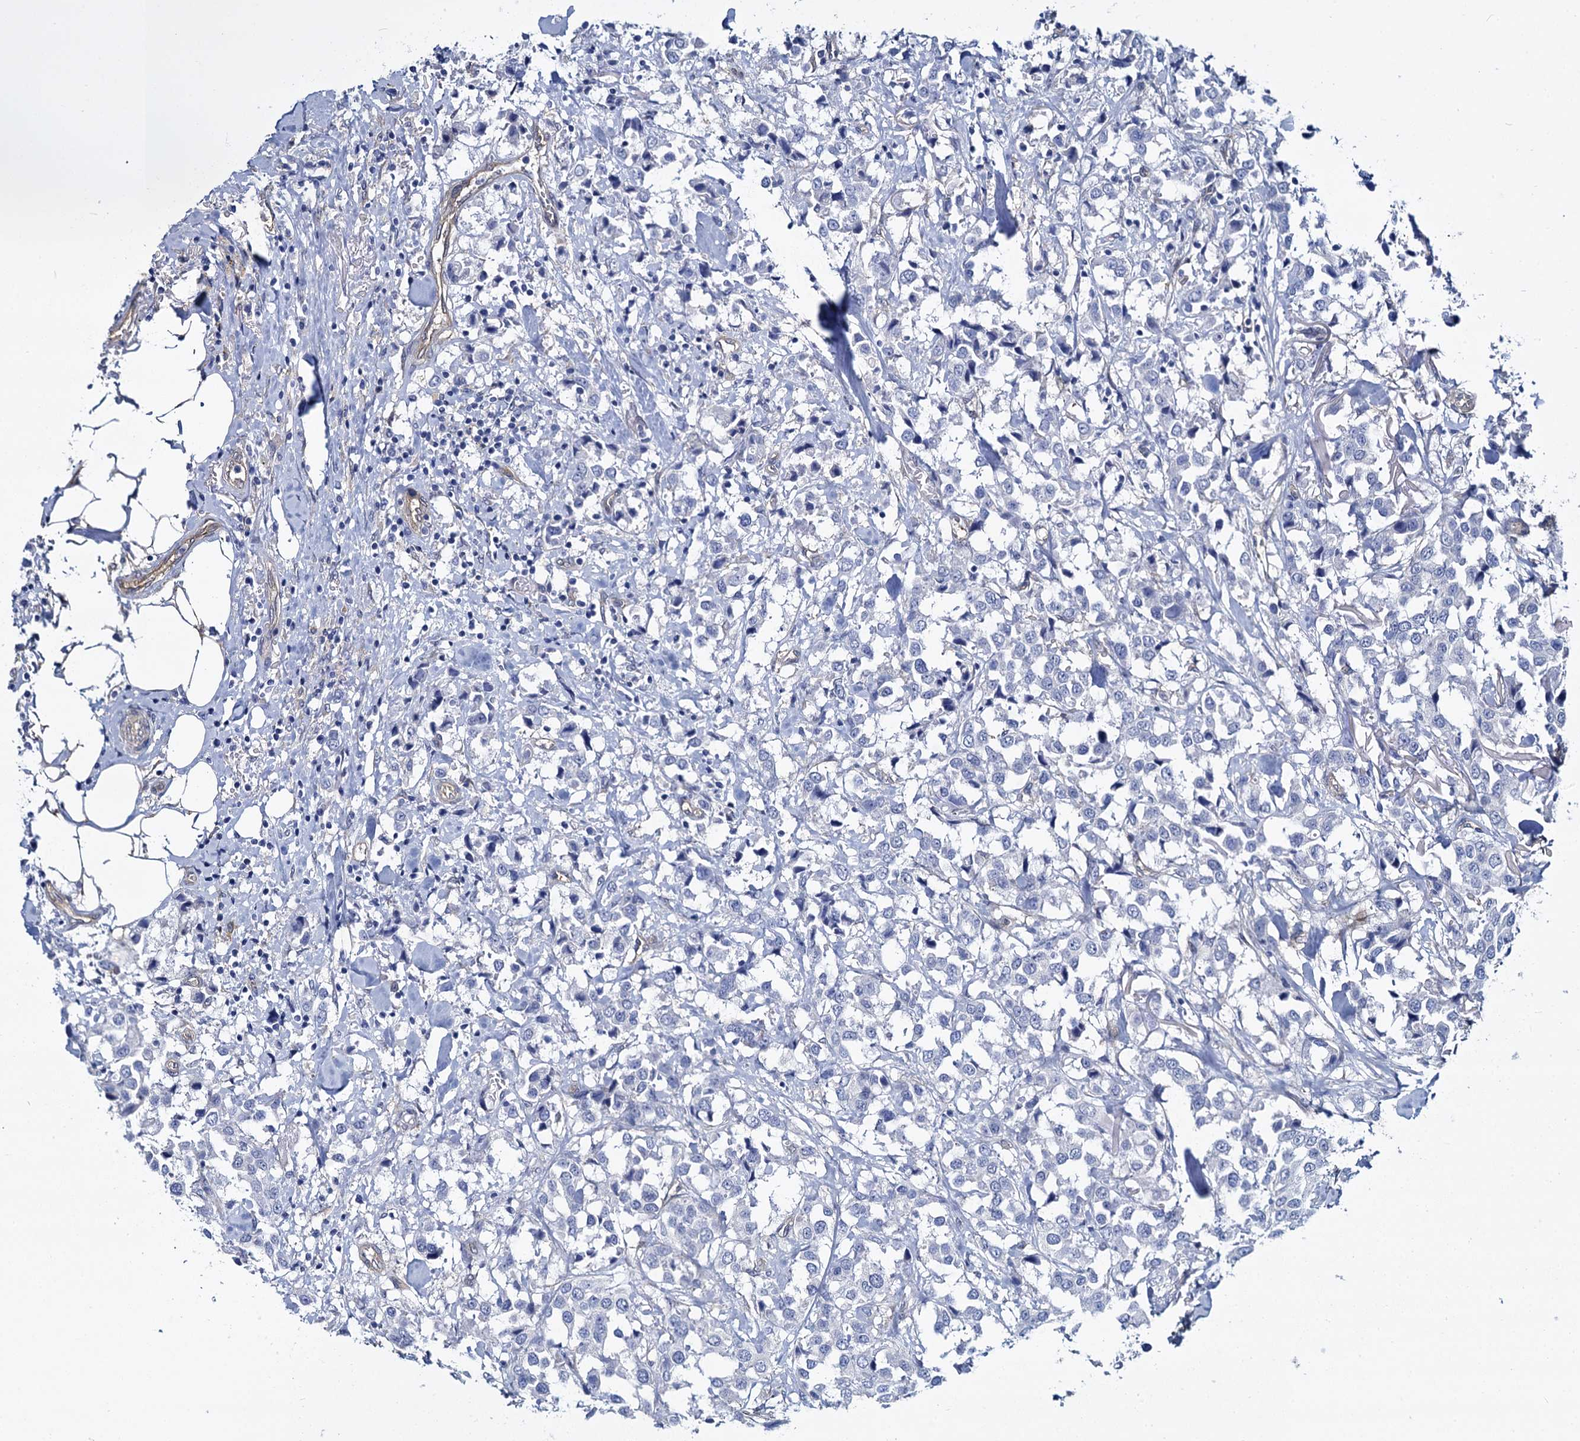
{"staining": {"intensity": "negative", "quantity": "none", "location": "none"}, "tissue": "breast cancer", "cell_type": "Tumor cells", "image_type": "cancer", "snomed": [{"axis": "morphology", "description": "Duct carcinoma"}, {"axis": "topography", "description": "Breast"}], "caption": "Human breast invasive ductal carcinoma stained for a protein using immunohistochemistry exhibits no staining in tumor cells.", "gene": "STXBP1", "patient": {"sex": "female", "age": 80}}